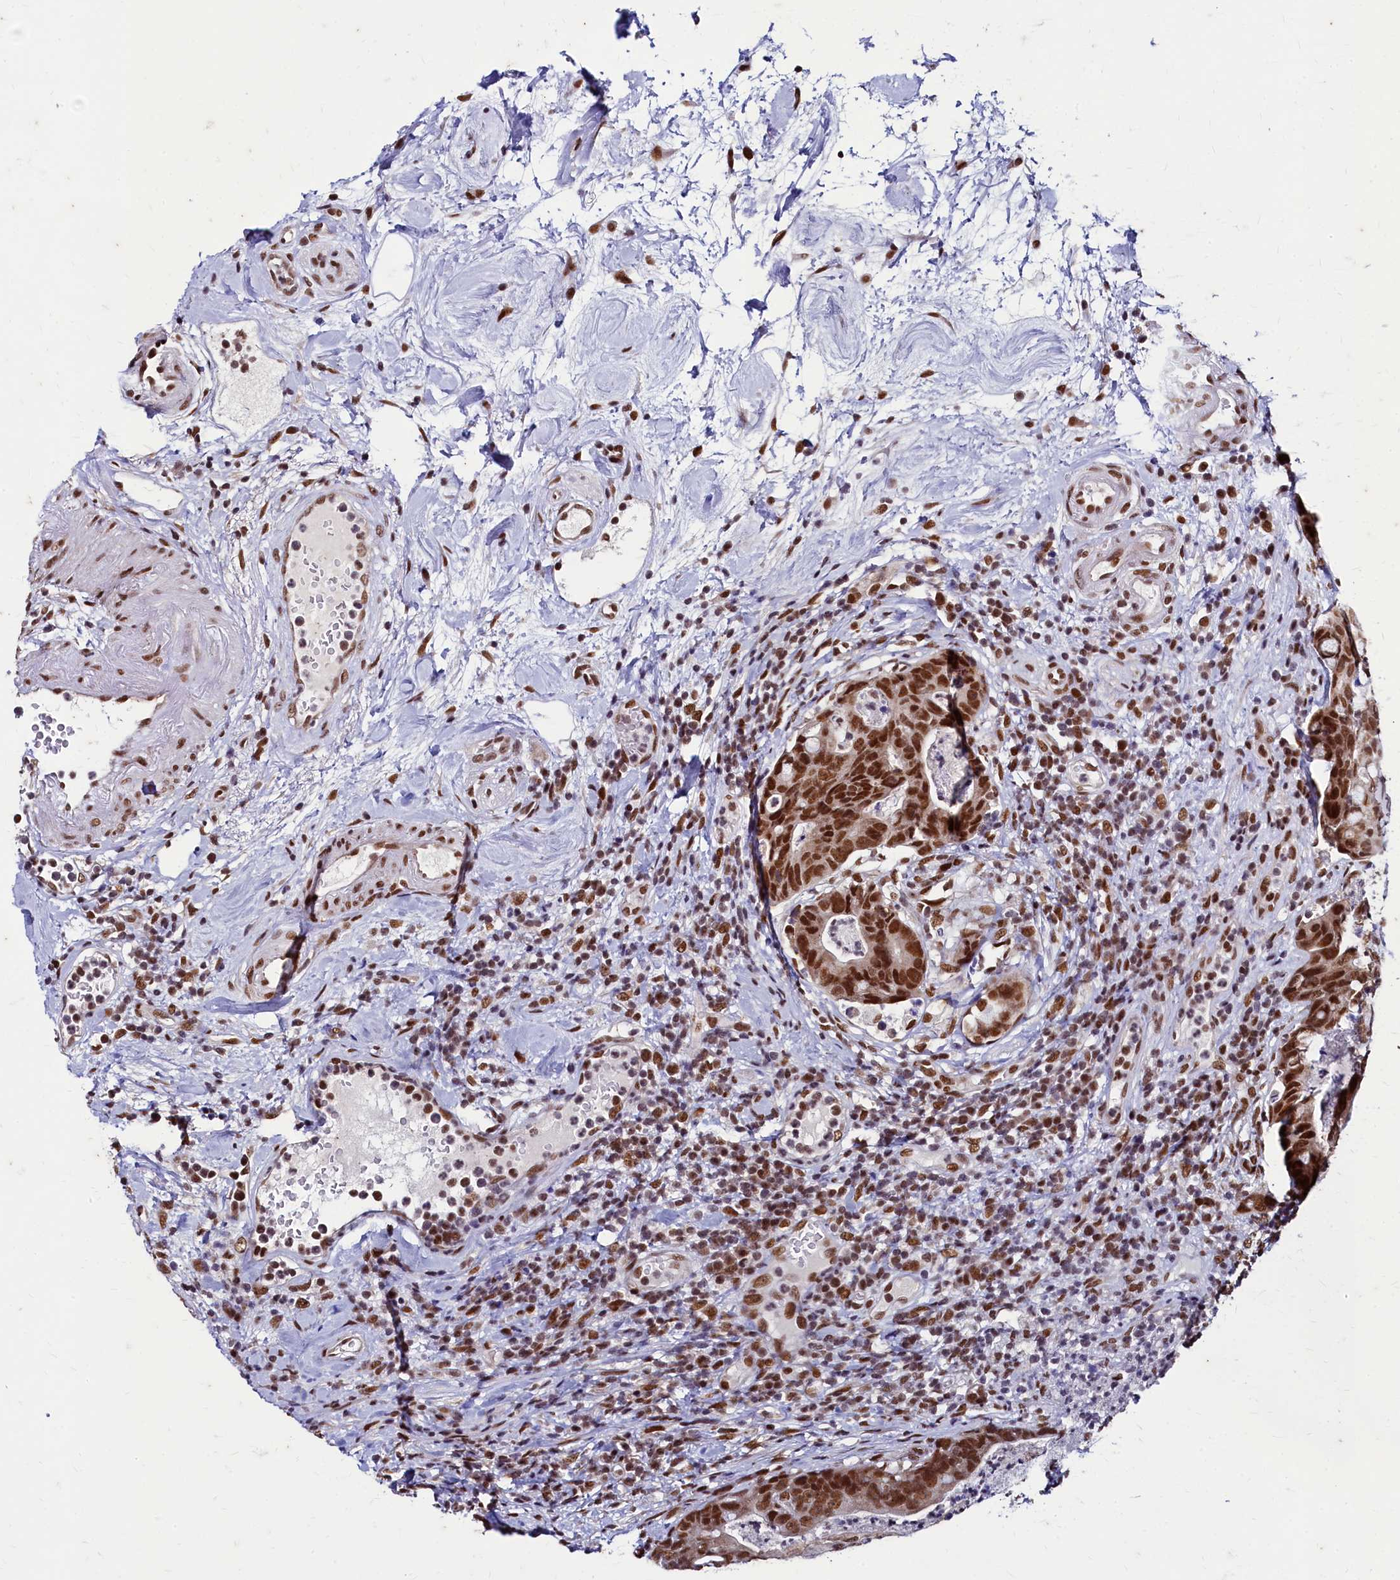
{"staining": {"intensity": "strong", "quantity": ">75%", "location": "nuclear"}, "tissue": "colorectal cancer", "cell_type": "Tumor cells", "image_type": "cancer", "snomed": [{"axis": "morphology", "description": "Adenocarcinoma, NOS"}, {"axis": "topography", "description": "Colon"}], "caption": "Immunohistochemical staining of human colorectal adenocarcinoma reveals high levels of strong nuclear protein positivity in about >75% of tumor cells. The protein is shown in brown color, while the nuclei are stained blue.", "gene": "CPSF7", "patient": {"sex": "female", "age": 82}}